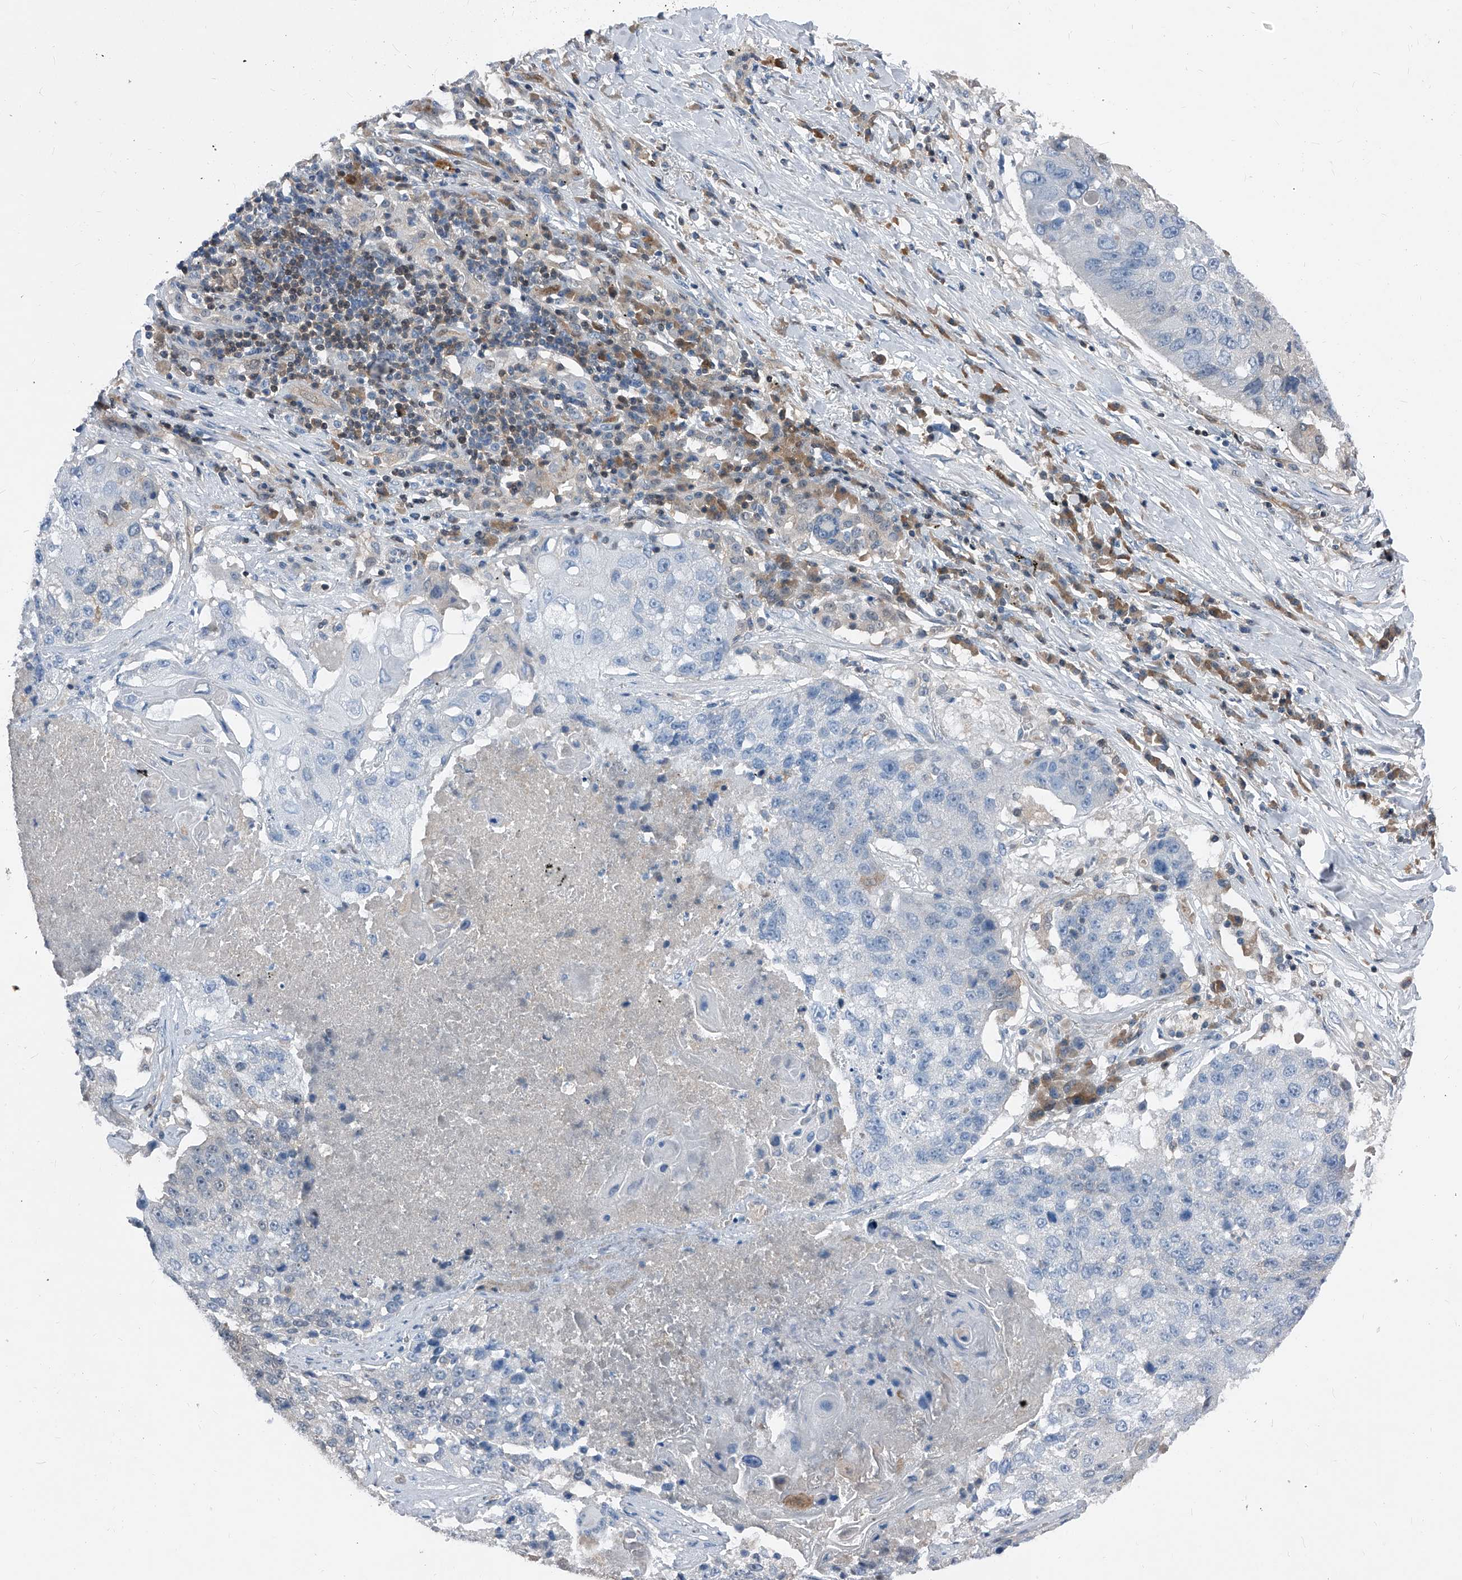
{"staining": {"intensity": "negative", "quantity": "none", "location": "none"}, "tissue": "lung cancer", "cell_type": "Tumor cells", "image_type": "cancer", "snomed": [{"axis": "morphology", "description": "Squamous cell carcinoma, NOS"}, {"axis": "topography", "description": "Lung"}], "caption": "DAB (3,3'-diaminobenzidine) immunohistochemical staining of human squamous cell carcinoma (lung) displays no significant expression in tumor cells. Nuclei are stained in blue.", "gene": "MAP2K6", "patient": {"sex": "male", "age": 61}}